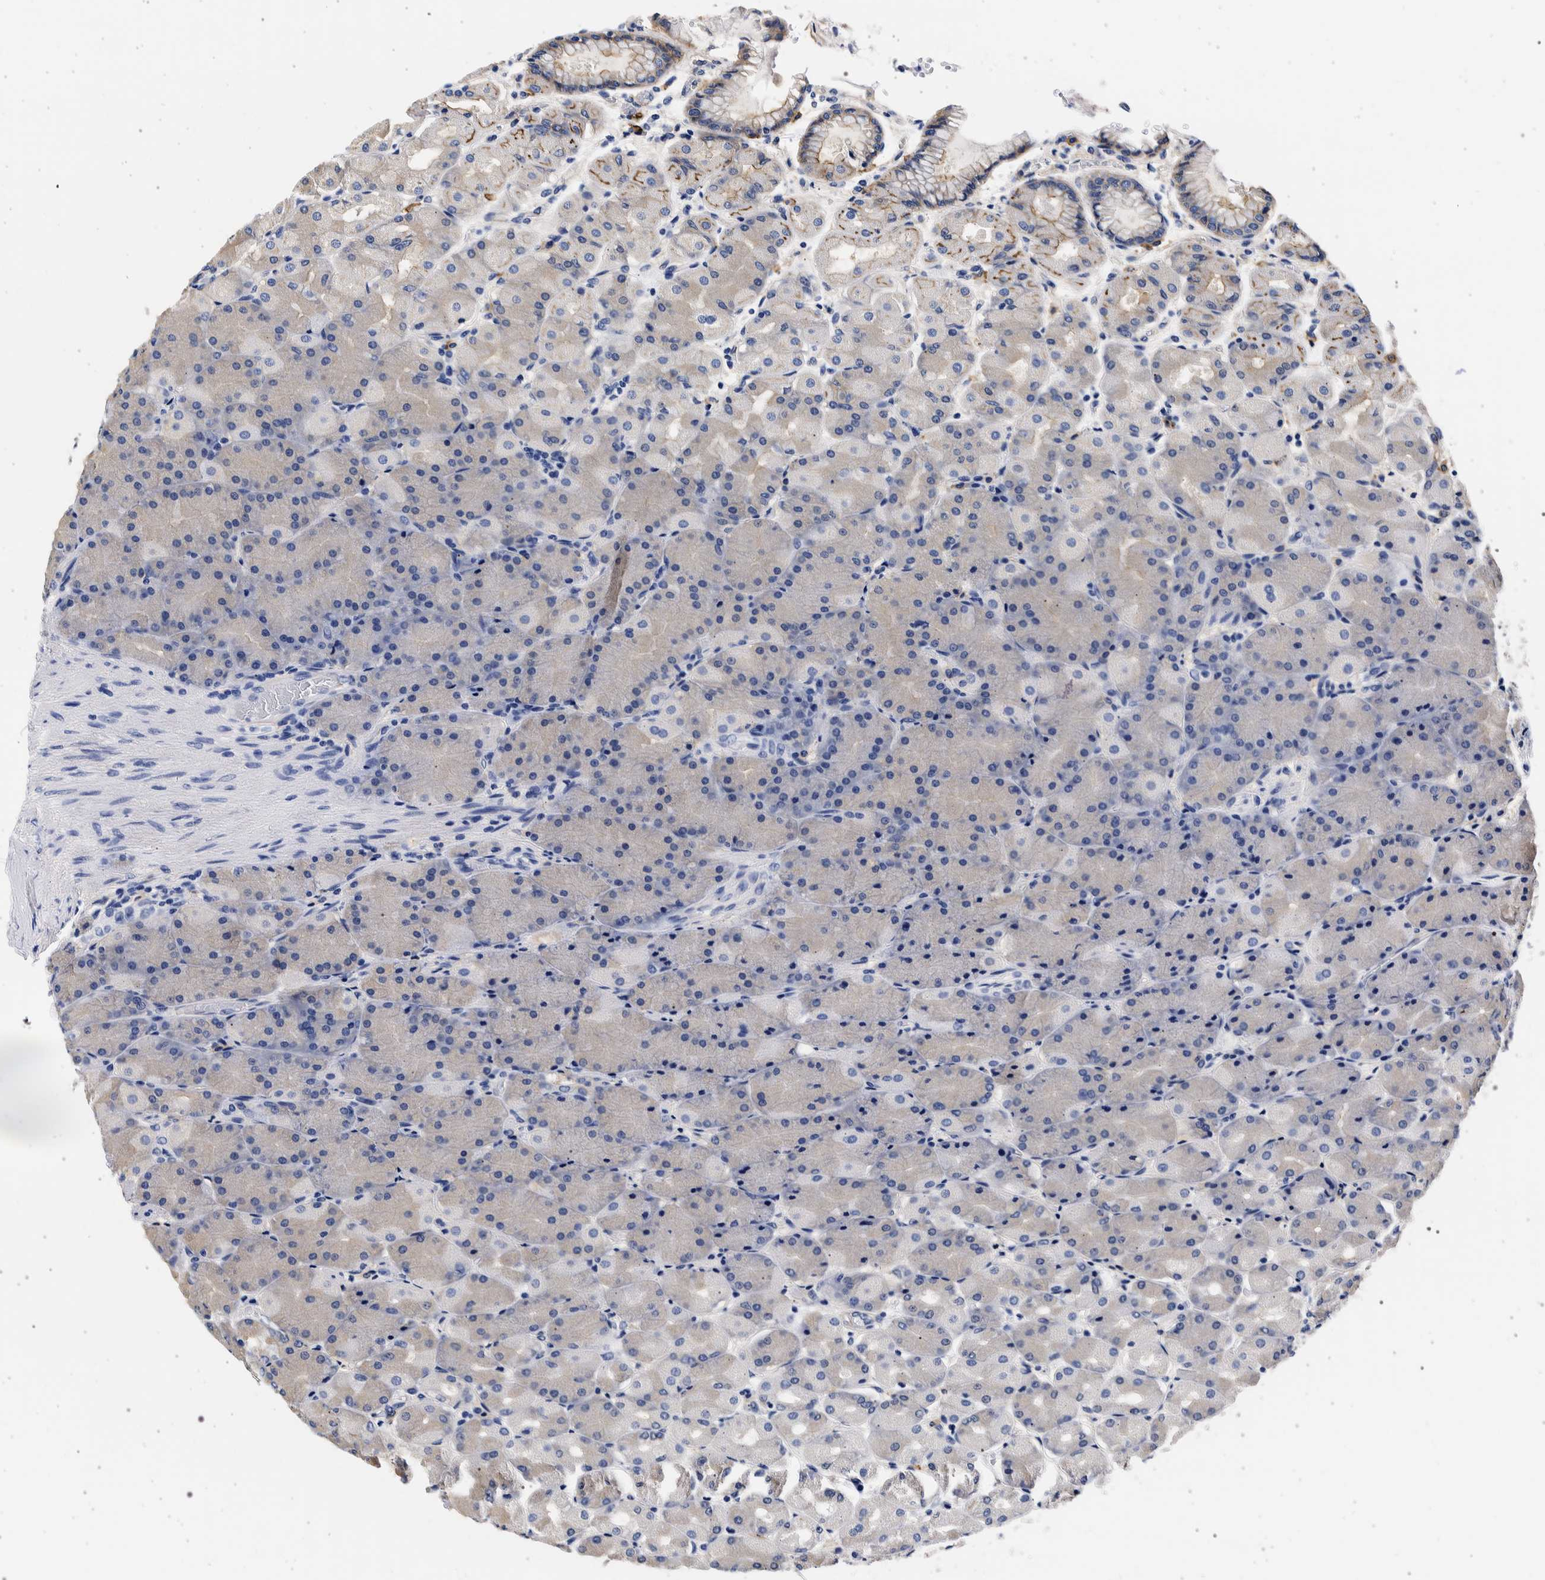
{"staining": {"intensity": "weak", "quantity": "<25%", "location": "cytoplasmic/membranous"}, "tissue": "stomach", "cell_type": "Glandular cells", "image_type": "normal", "snomed": [{"axis": "morphology", "description": "Normal tissue, NOS"}, {"axis": "topography", "description": "Stomach, upper"}], "caption": "Human stomach stained for a protein using immunohistochemistry reveals no positivity in glandular cells.", "gene": "NIBAN2", "patient": {"sex": "female", "age": 56}}